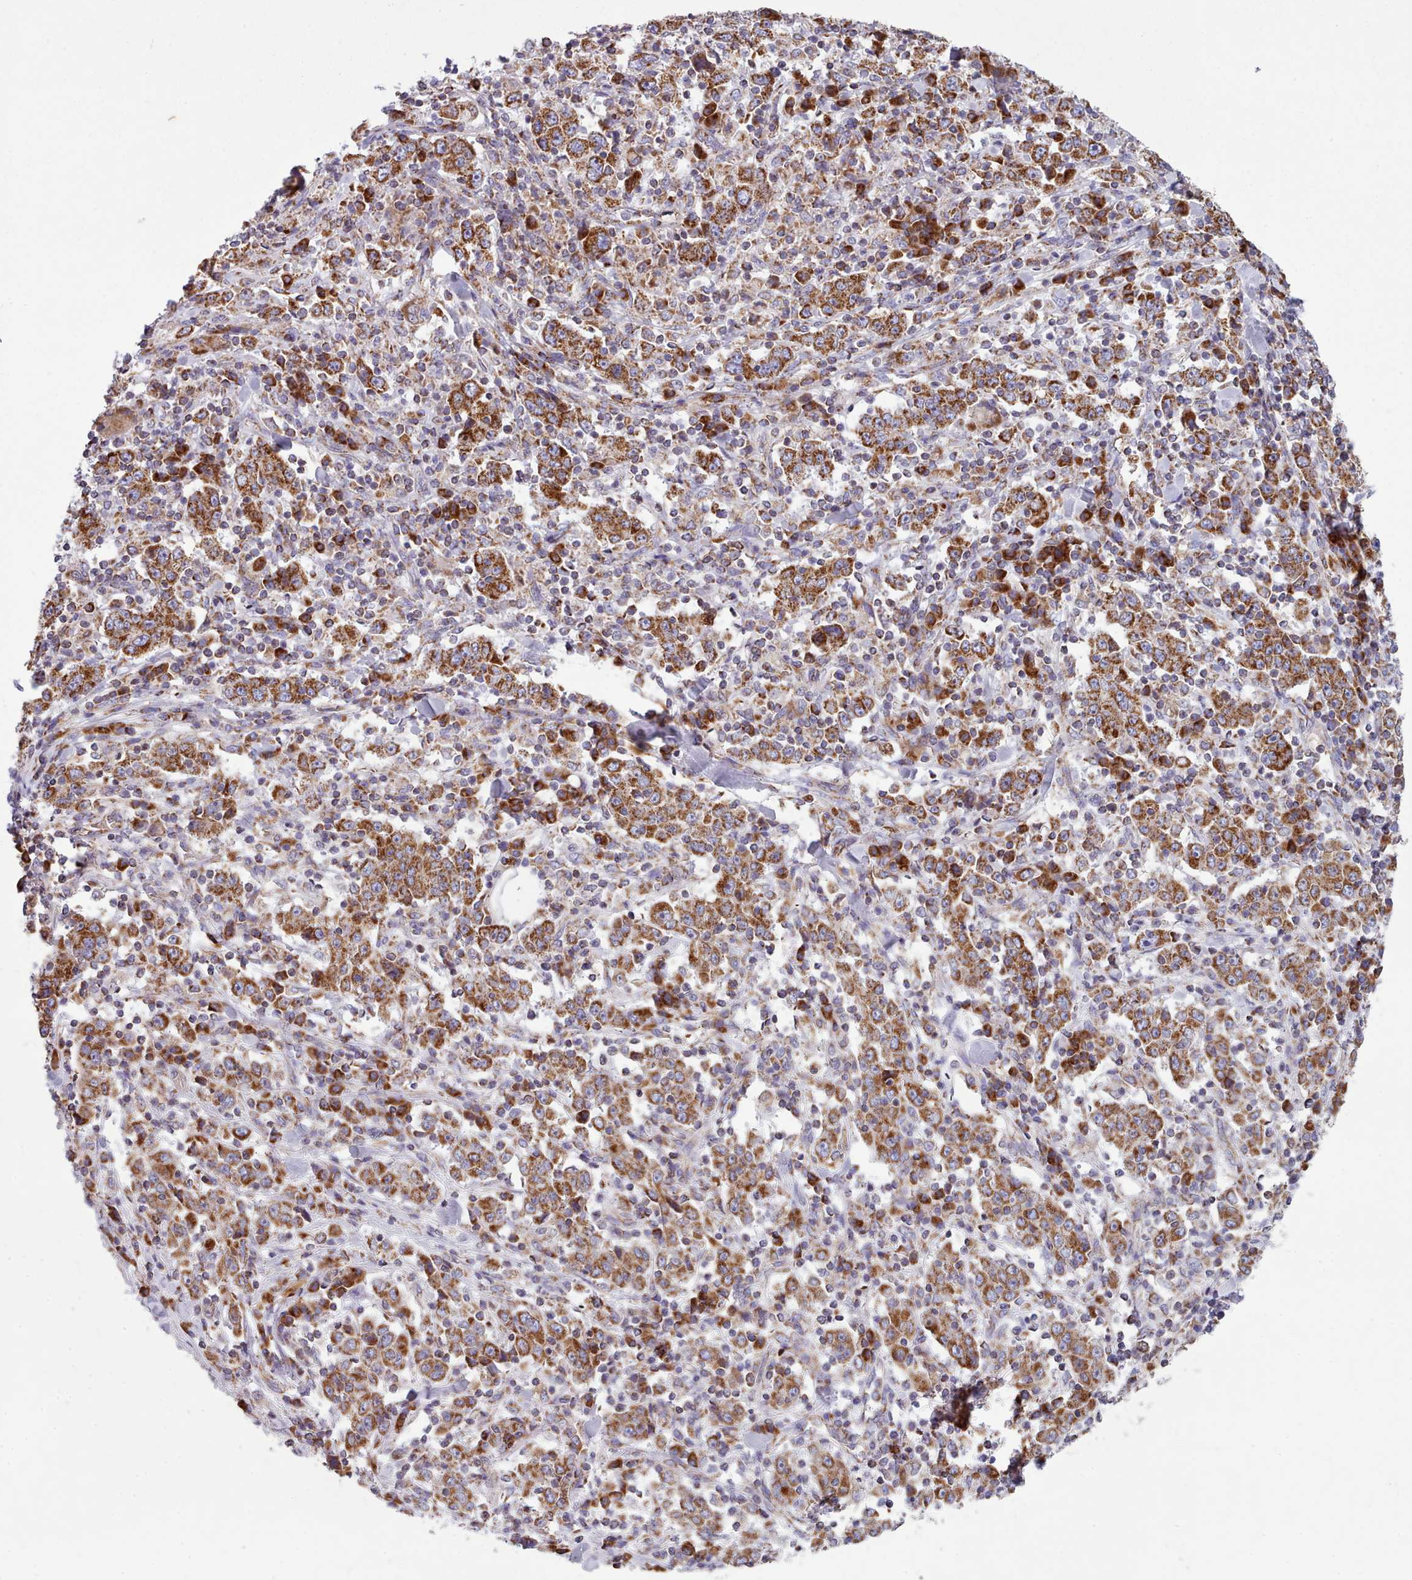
{"staining": {"intensity": "strong", "quantity": ">75%", "location": "cytoplasmic/membranous"}, "tissue": "stomach cancer", "cell_type": "Tumor cells", "image_type": "cancer", "snomed": [{"axis": "morphology", "description": "Normal tissue, NOS"}, {"axis": "morphology", "description": "Adenocarcinoma, NOS"}, {"axis": "topography", "description": "Stomach, upper"}, {"axis": "topography", "description": "Stomach"}], "caption": "Immunohistochemical staining of human stomach cancer (adenocarcinoma) exhibits strong cytoplasmic/membranous protein staining in about >75% of tumor cells.", "gene": "SRP54", "patient": {"sex": "male", "age": 59}}